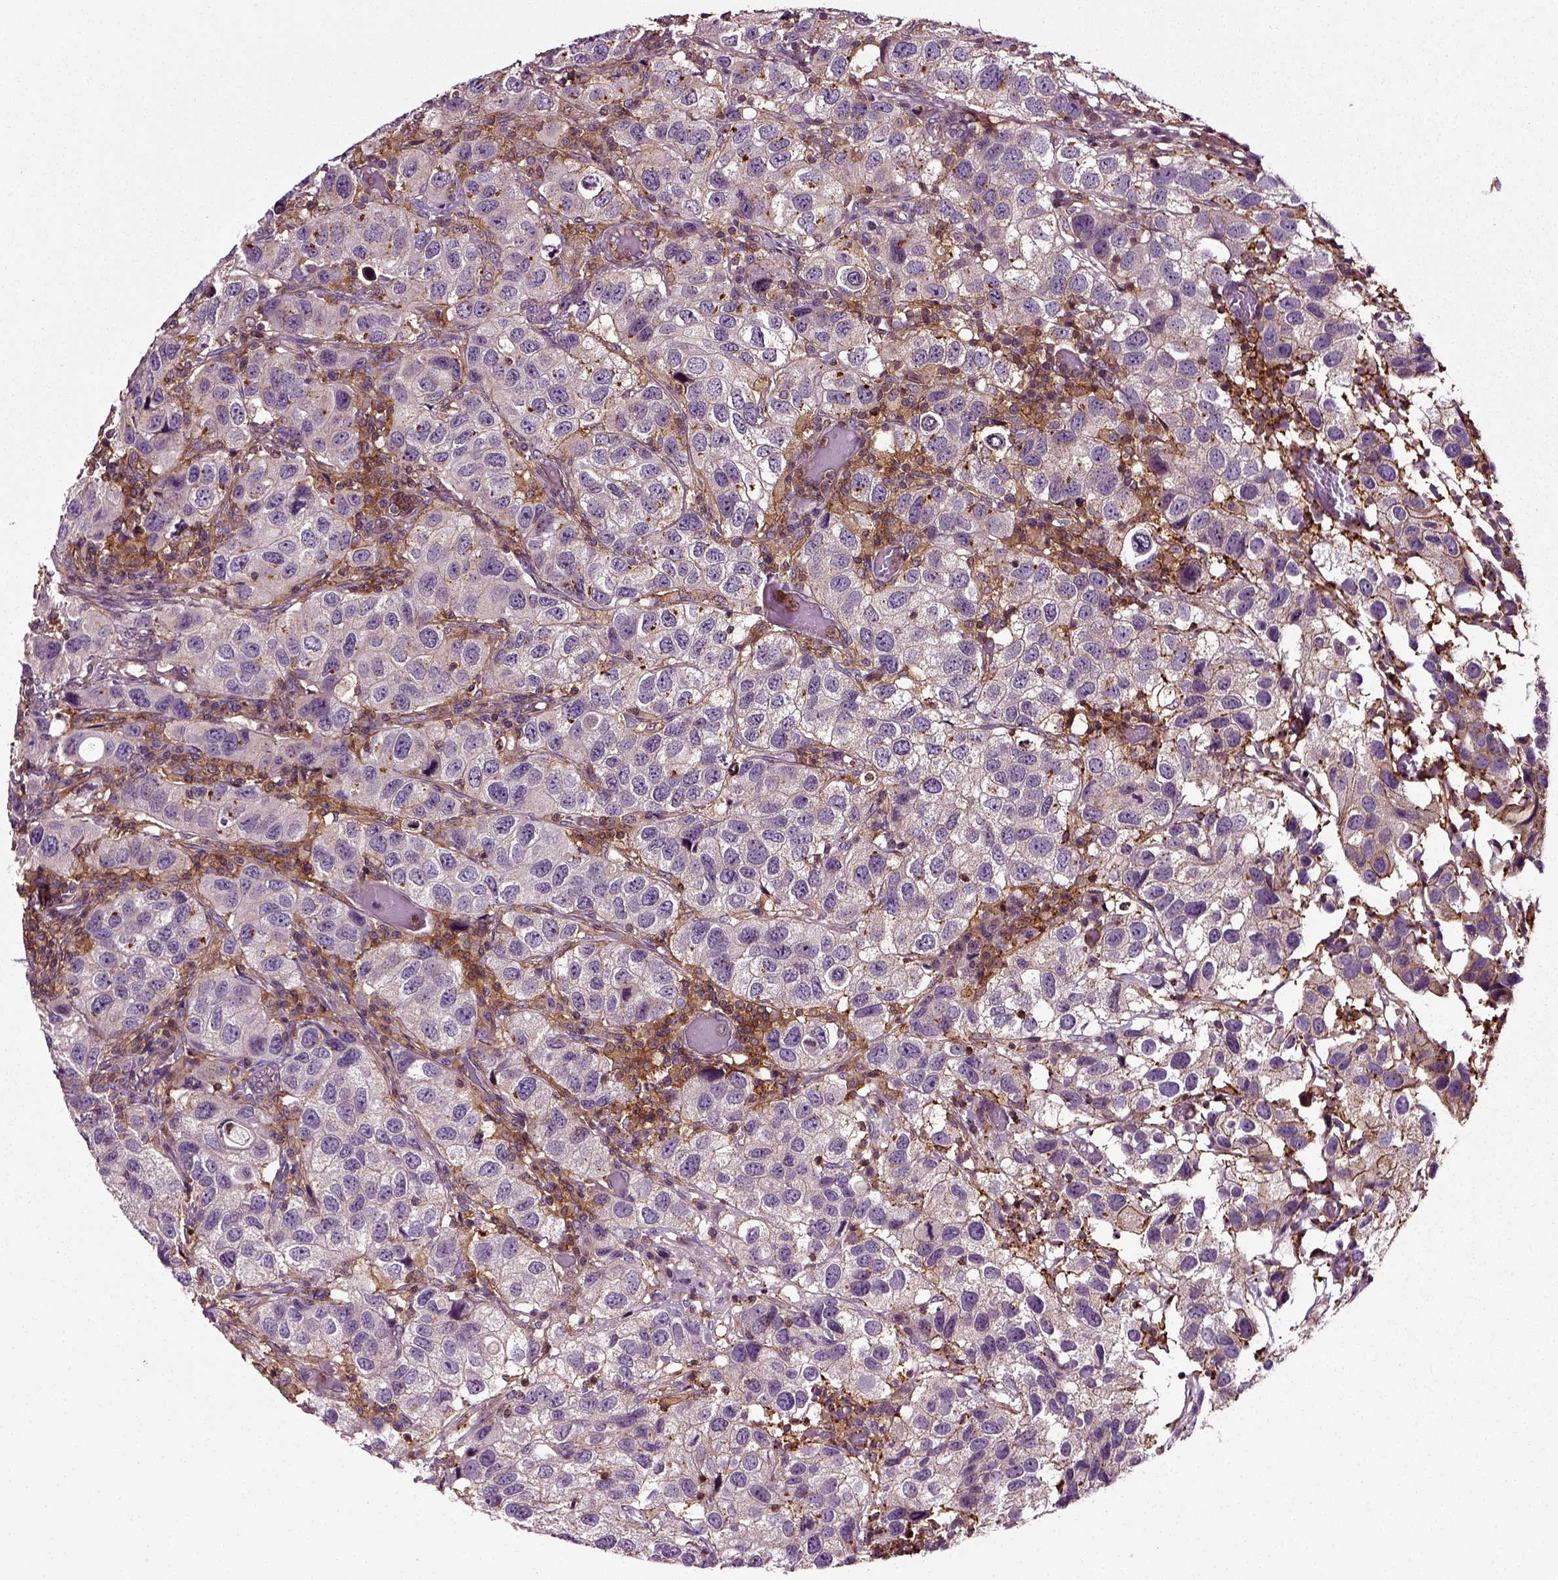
{"staining": {"intensity": "moderate", "quantity": "<25%", "location": "cytoplasmic/membranous"}, "tissue": "urothelial cancer", "cell_type": "Tumor cells", "image_type": "cancer", "snomed": [{"axis": "morphology", "description": "Urothelial carcinoma, High grade"}, {"axis": "topography", "description": "Urinary bladder"}], "caption": "High-grade urothelial carcinoma was stained to show a protein in brown. There is low levels of moderate cytoplasmic/membranous positivity in approximately <25% of tumor cells.", "gene": "RHOF", "patient": {"sex": "male", "age": 79}}